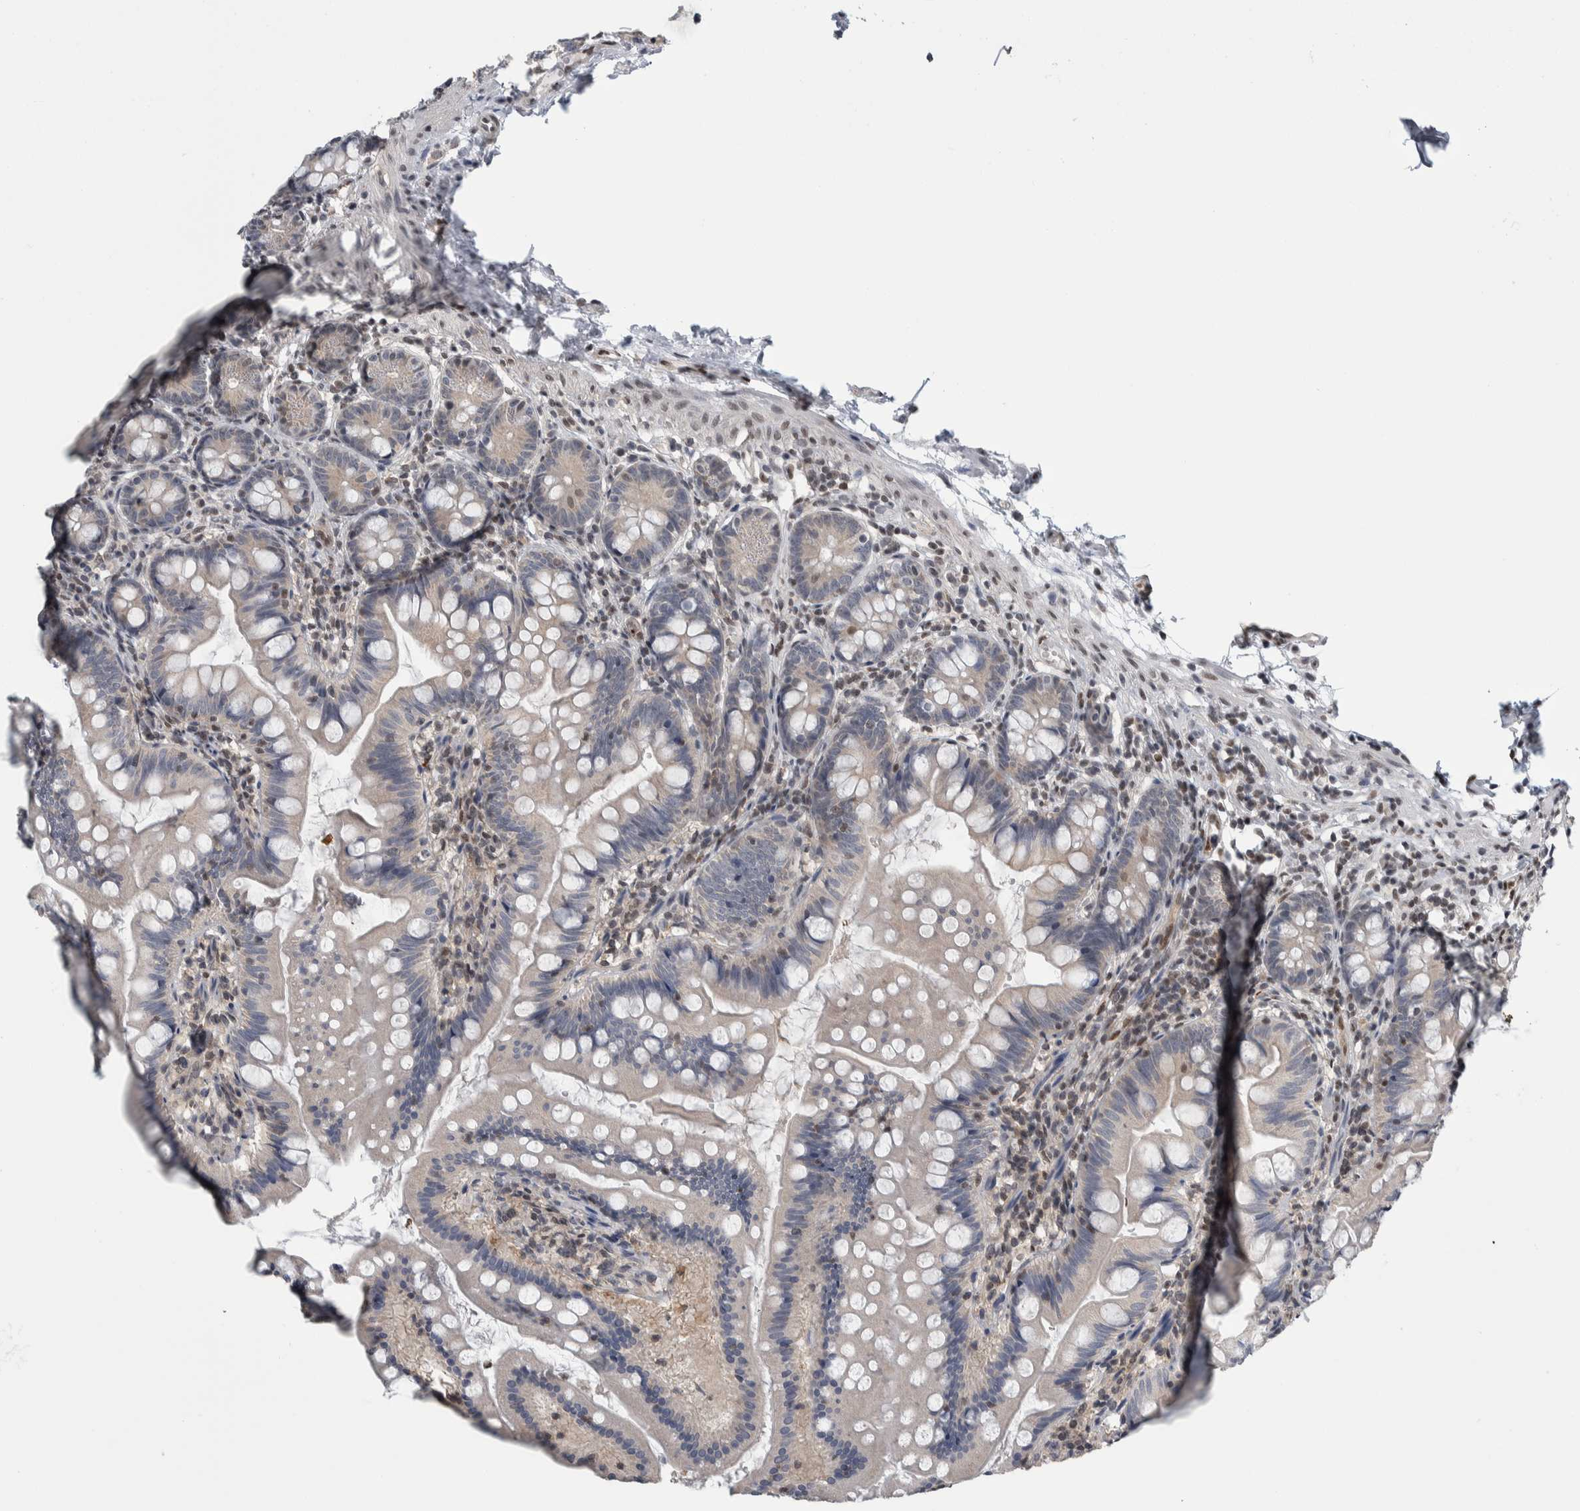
{"staining": {"intensity": "negative", "quantity": "none", "location": "none"}, "tissue": "small intestine", "cell_type": "Glandular cells", "image_type": "normal", "snomed": [{"axis": "morphology", "description": "Normal tissue, NOS"}, {"axis": "topography", "description": "Small intestine"}], "caption": "This is an immunohistochemistry histopathology image of unremarkable small intestine. There is no expression in glandular cells.", "gene": "TAX1BP1", "patient": {"sex": "male", "age": 7}}